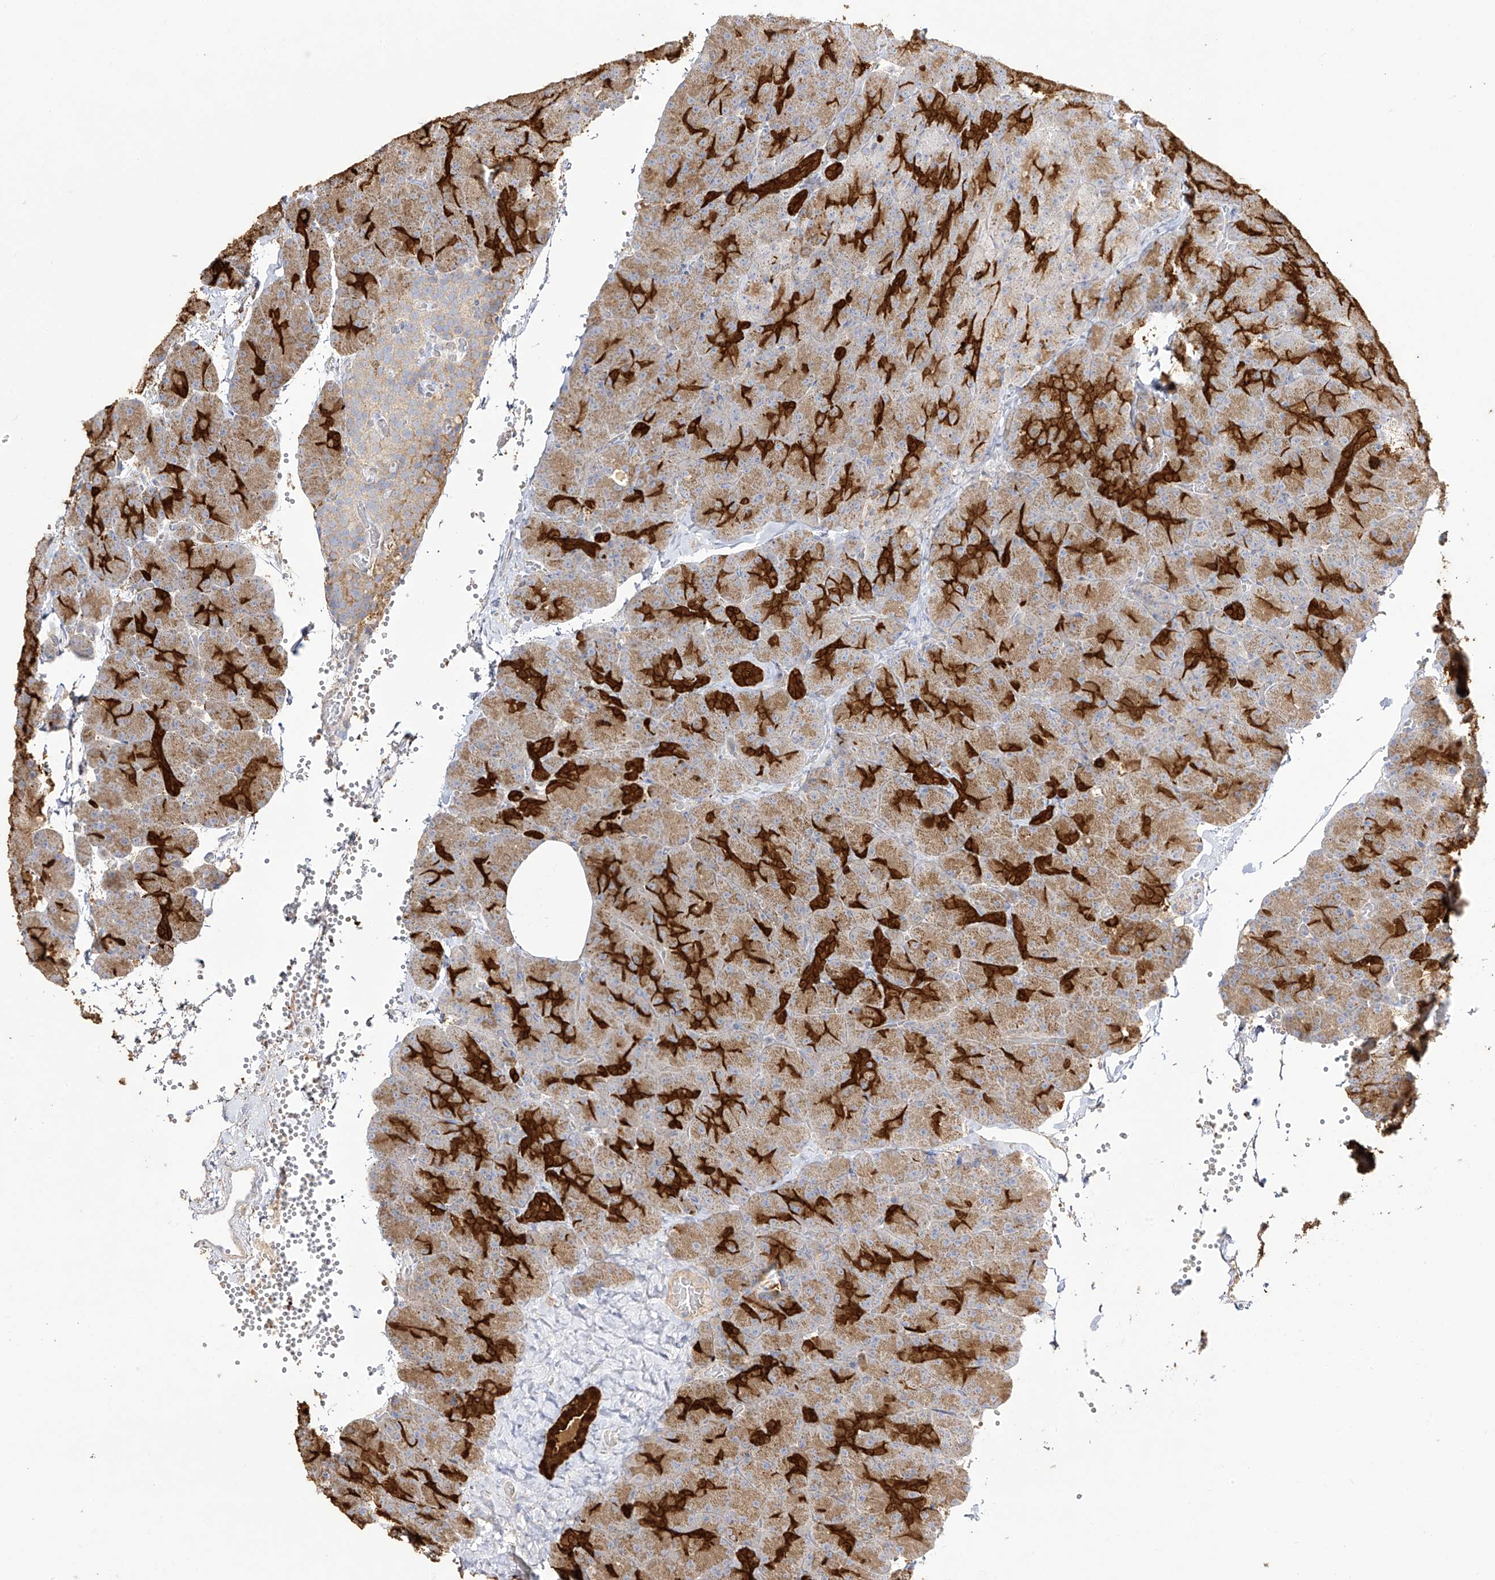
{"staining": {"intensity": "strong", "quantity": "25%-75%", "location": "cytoplasmic/membranous"}, "tissue": "pancreas", "cell_type": "Exocrine glandular cells", "image_type": "normal", "snomed": [{"axis": "morphology", "description": "Normal tissue, NOS"}, {"axis": "morphology", "description": "Carcinoid, malignant, NOS"}, {"axis": "topography", "description": "Pancreas"}], "caption": "Normal pancreas displays strong cytoplasmic/membranous expression in about 25%-75% of exocrine glandular cells Immunohistochemistry stains the protein in brown and the nuclei are stained blue..", "gene": "ZGRF1", "patient": {"sex": "female", "age": 35}}